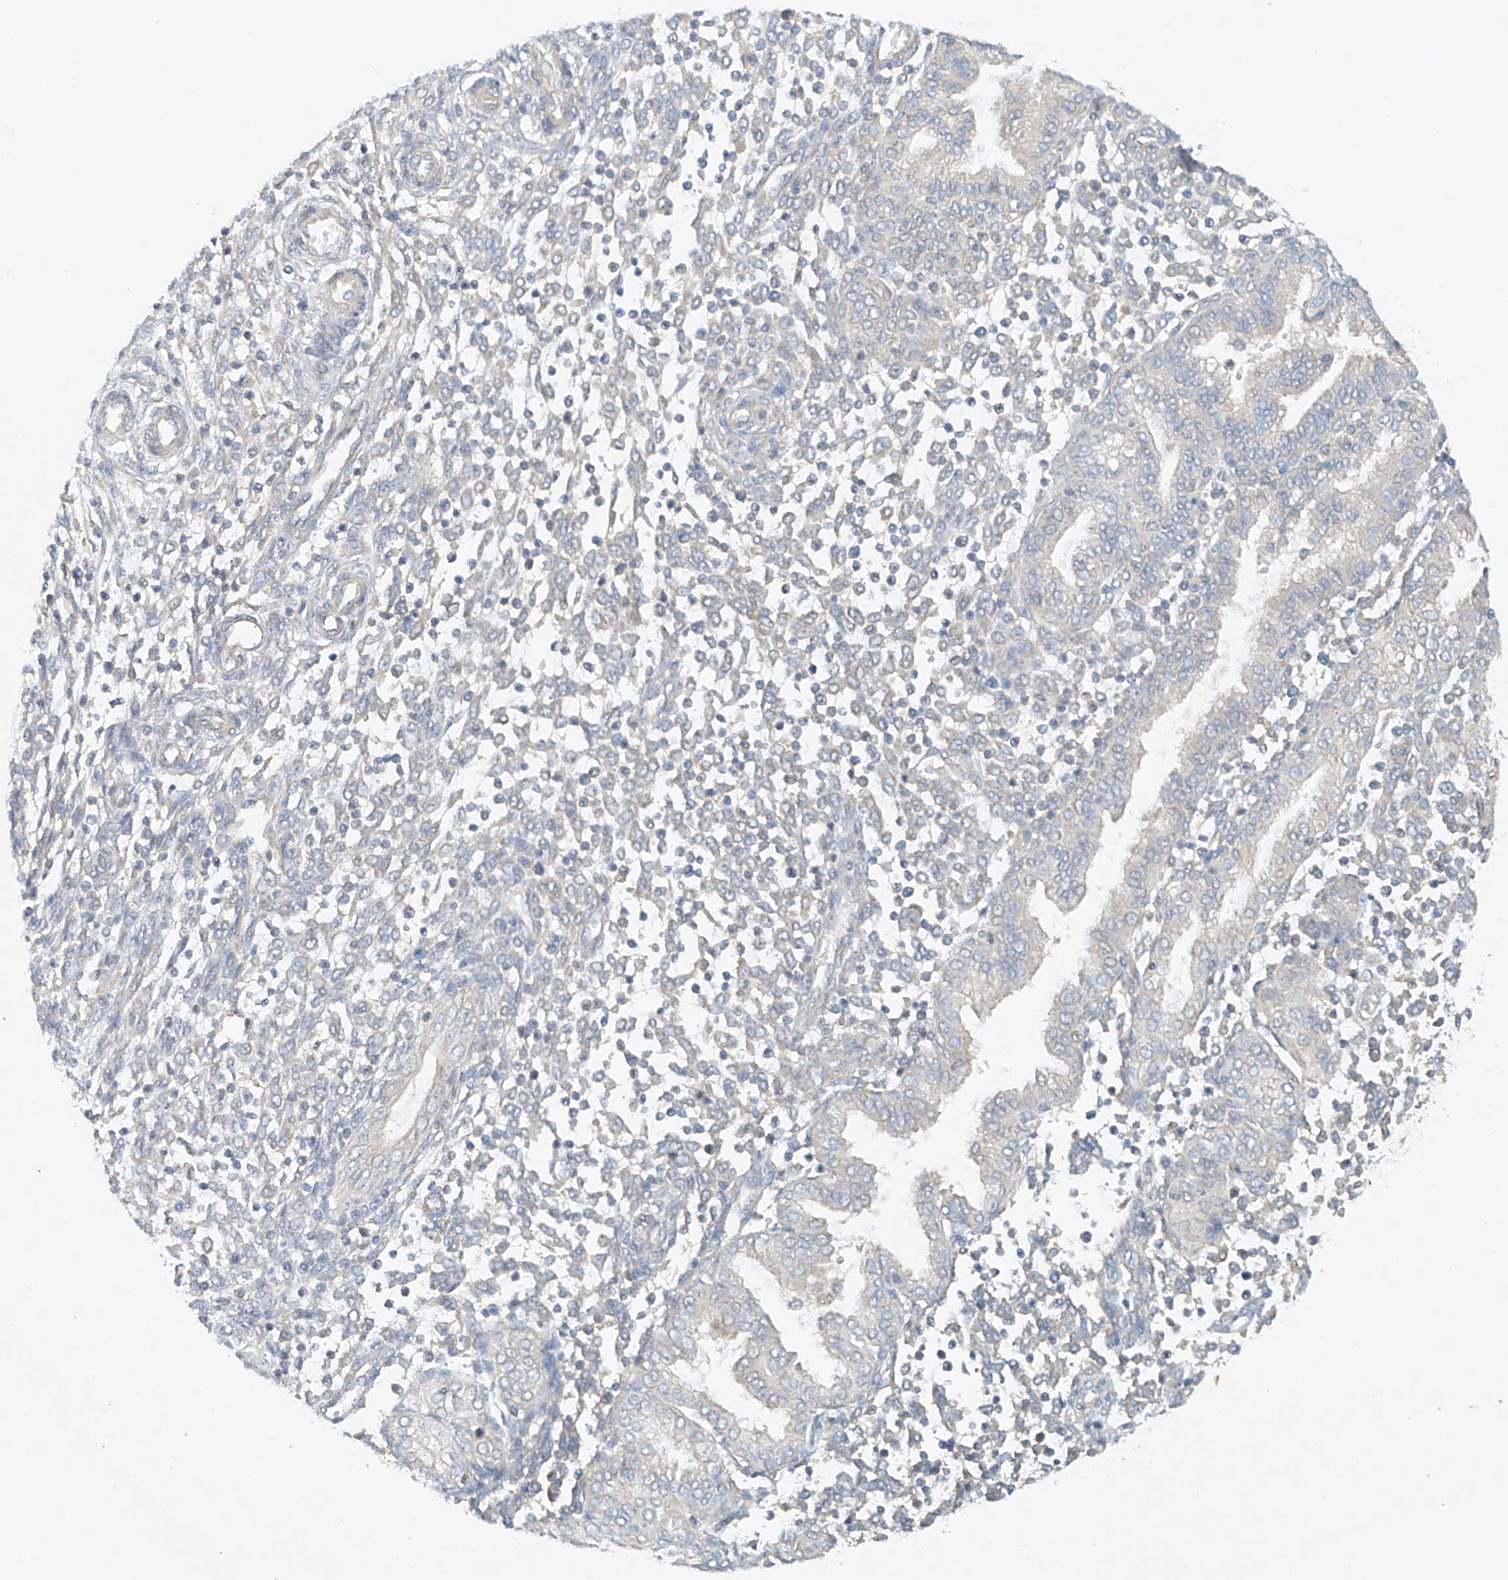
{"staining": {"intensity": "negative", "quantity": "none", "location": "none"}, "tissue": "endometrium", "cell_type": "Cells in endometrial stroma", "image_type": "normal", "snomed": [{"axis": "morphology", "description": "Normal tissue, NOS"}, {"axis": "topography", "description": "Endometrium"}], "caption": "This is a histopathology image of IHC staining of unremarkable endometrium, which shows no staining in cells in endometrial stroma.", "gene": "ENSG00000266202", "patient": {"sex": "female", "age": 53}}